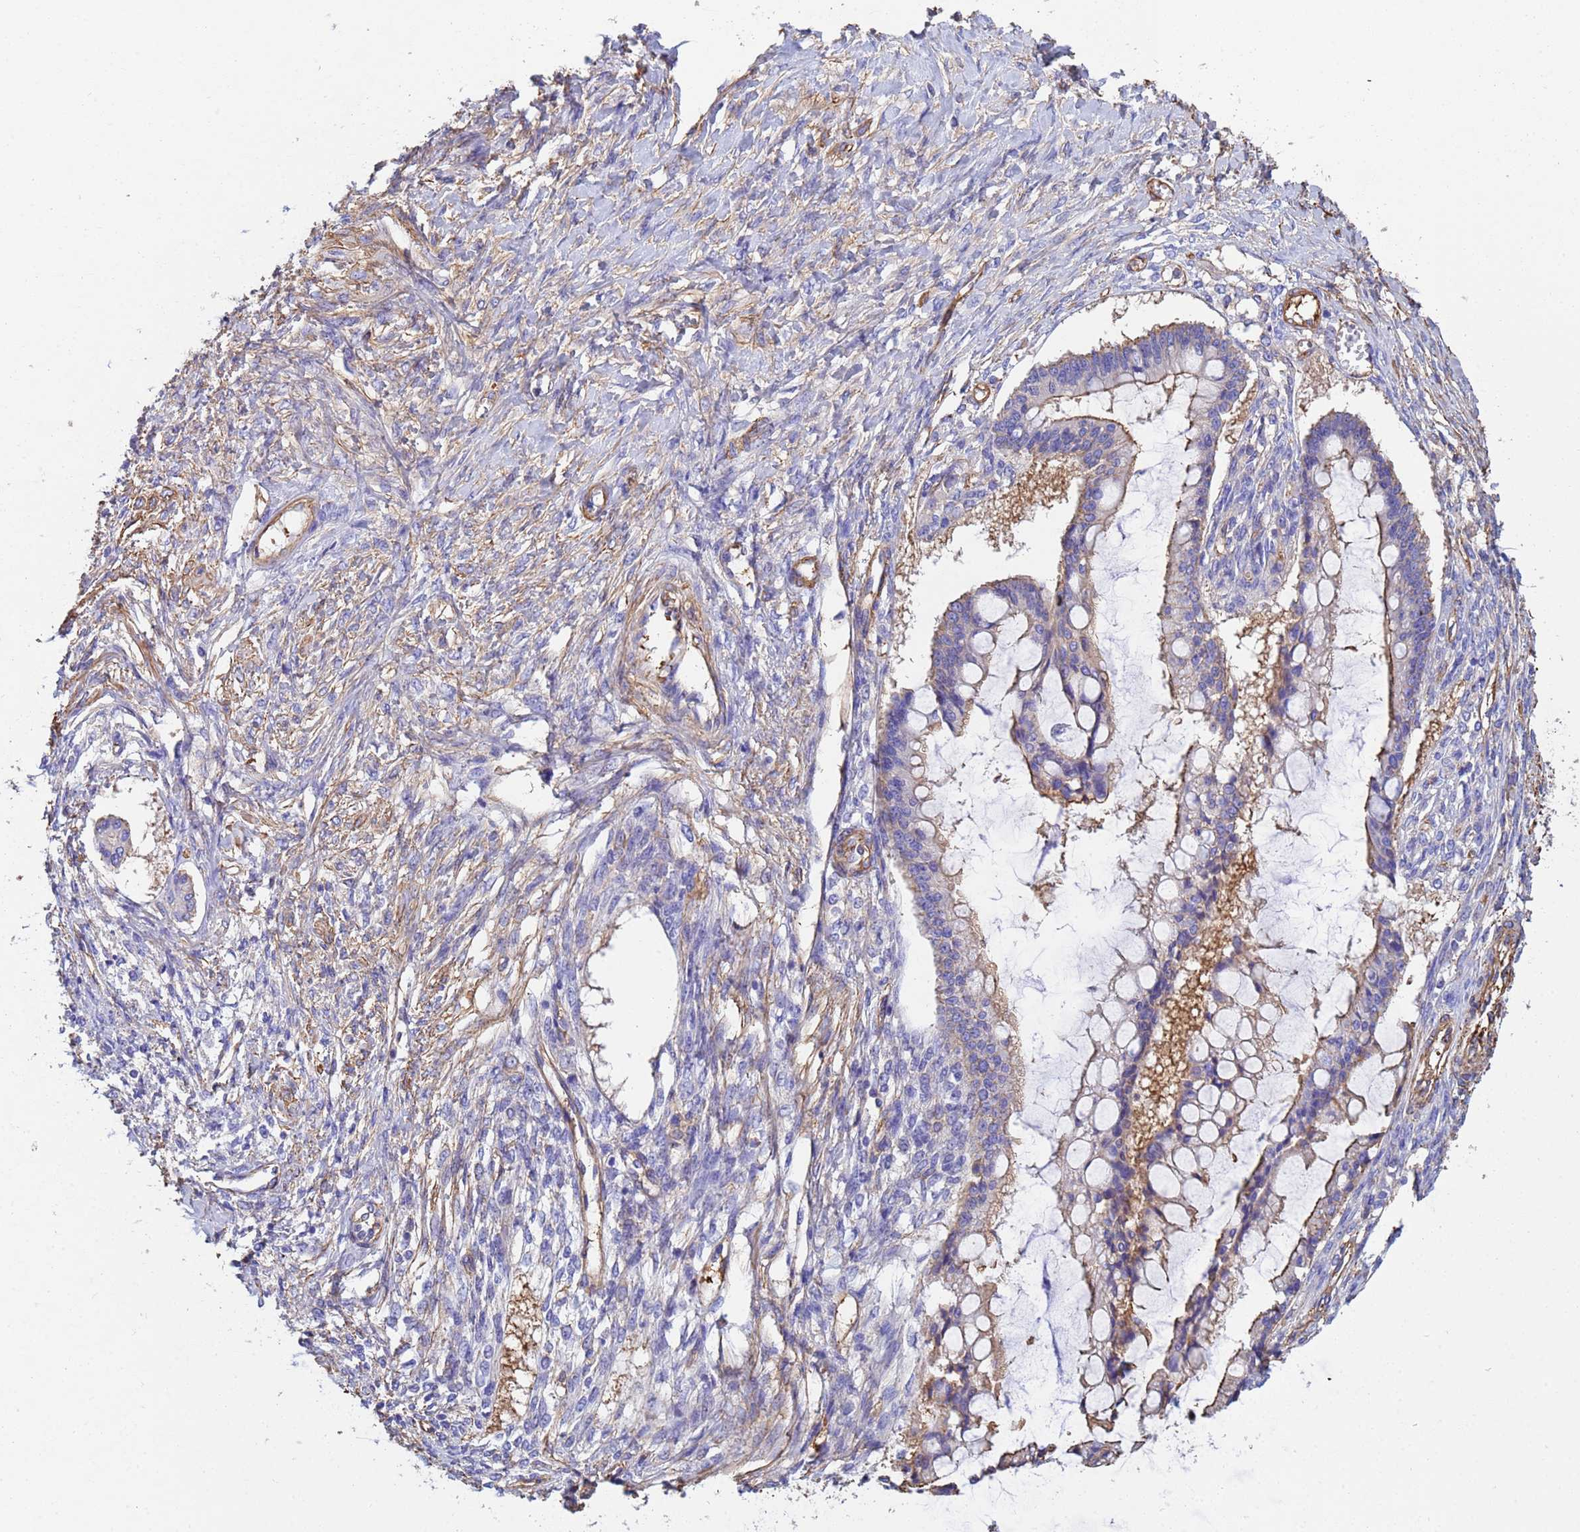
{"staining": {"intensity": "weak", "quantity": "25%-75%", "location": "cytoplasmic/membranous"}, "tissue": "ovarian cancer", "cell_type": "Tumor cells", "image_type": "cancer", "snomed": [{"axis": "morphology", "description": "Cystadenocarcinoma, mucinous, NOS"}, {"axis": "topography", "description": "Ovary"}], "caption": "A high-resolution photomicrograph shows IHC staining of ovarian cancer, which exhibits weak cytoplasmic/membranous expression in about 25%-75% of tumor cells.", "gene": "MYL12A", "patient": {"sex": "female", "age": 73}}